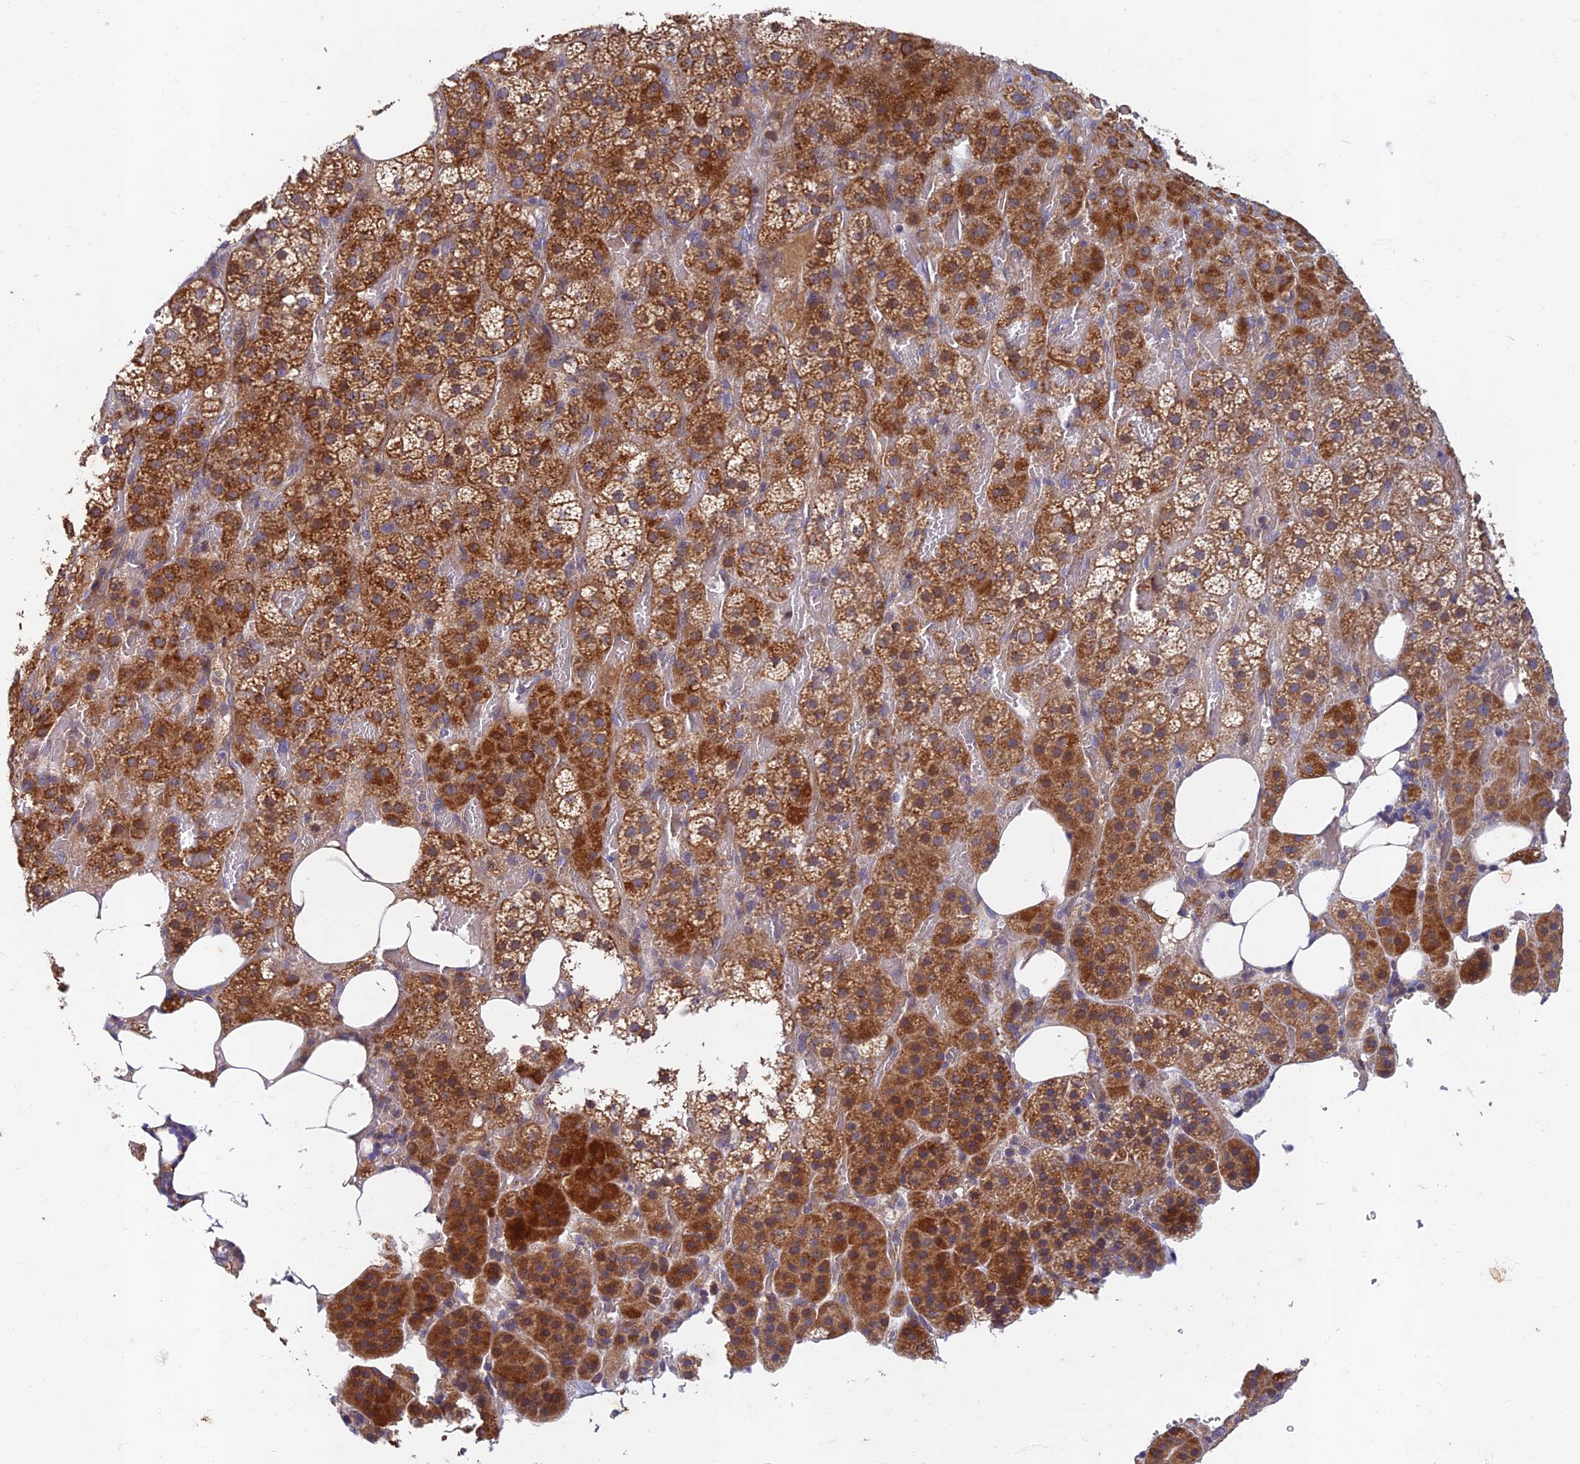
{"staining": {"intensity": "strong", "quantity": ">75%", "location": "cytoplasmic/membranous"}, "tissue": "adrenal gland", "cell_type": "Glandular cells", "image_type": "normal", "snomed": [{"axis": "morphology", "description": "Normal tissue, NOS"}, {"axis": "topography", "description": "Adrenal gland"}], "caption": "Brown immunohistochemical staining in normal human adrenal gland shows strong cytoplasmic/membranous positivity in approximately >75% of glandular cells.", "gene": "SOGA1", "patient": {"sex": "female", "age": 59}}